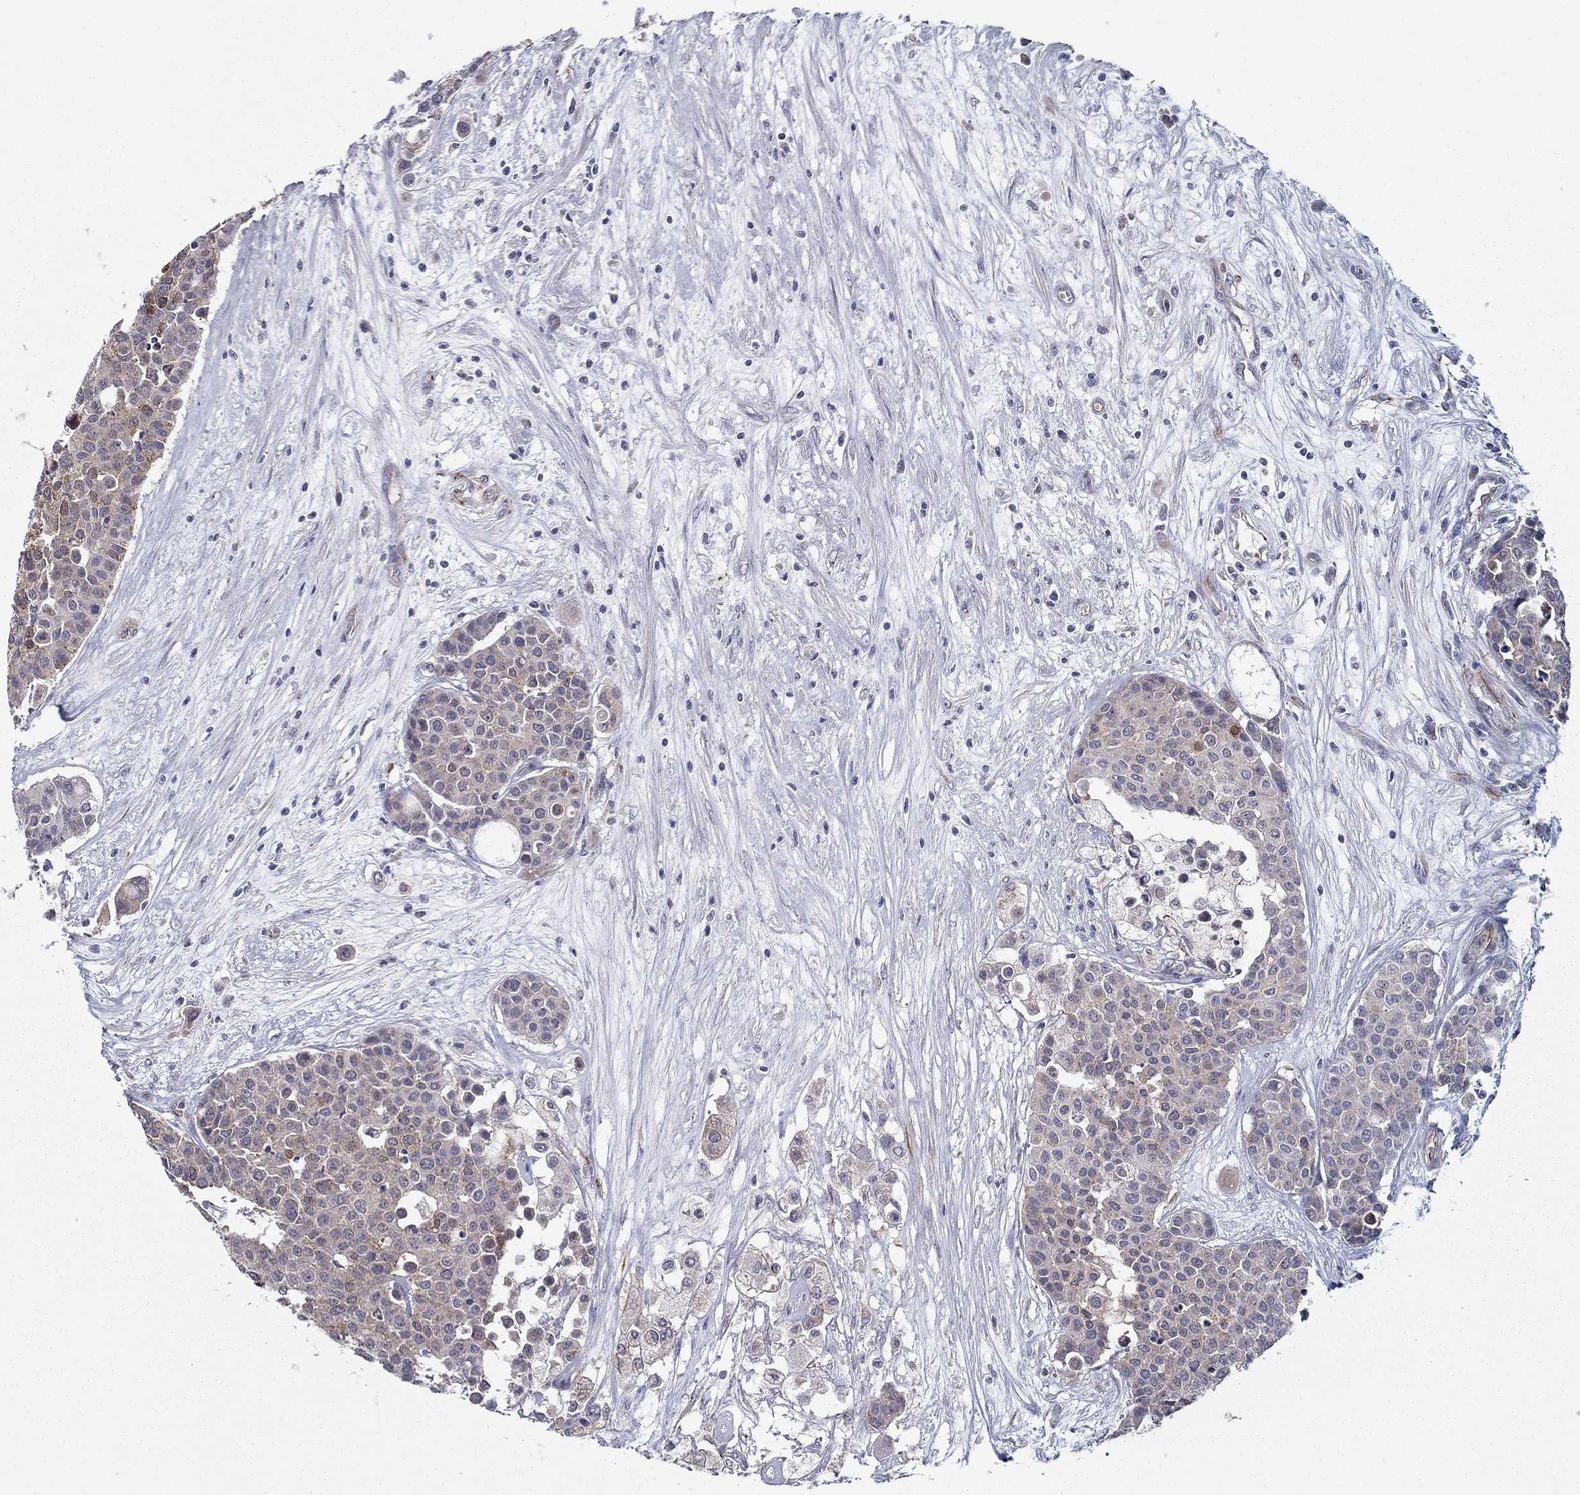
{"staining": {"intensity": "weak", "quantity": "<25%", "location": "cytoplasmic/membranous"}, "tissue": "carcinoid", "cell_type": "Tumor cells", "image_type": "cancer", "snomed": [{"axis": "morphology", "description": "Carcinoid, malignant, NOS"}, {"axis": "topography", "description": "Colon"}], "caption": "Carcinoid was stained to show a protein in brown. There is no significant expression in tumor cells.", "gene": "LACTB2", "patient": {"sex": "male", "age": 81}}